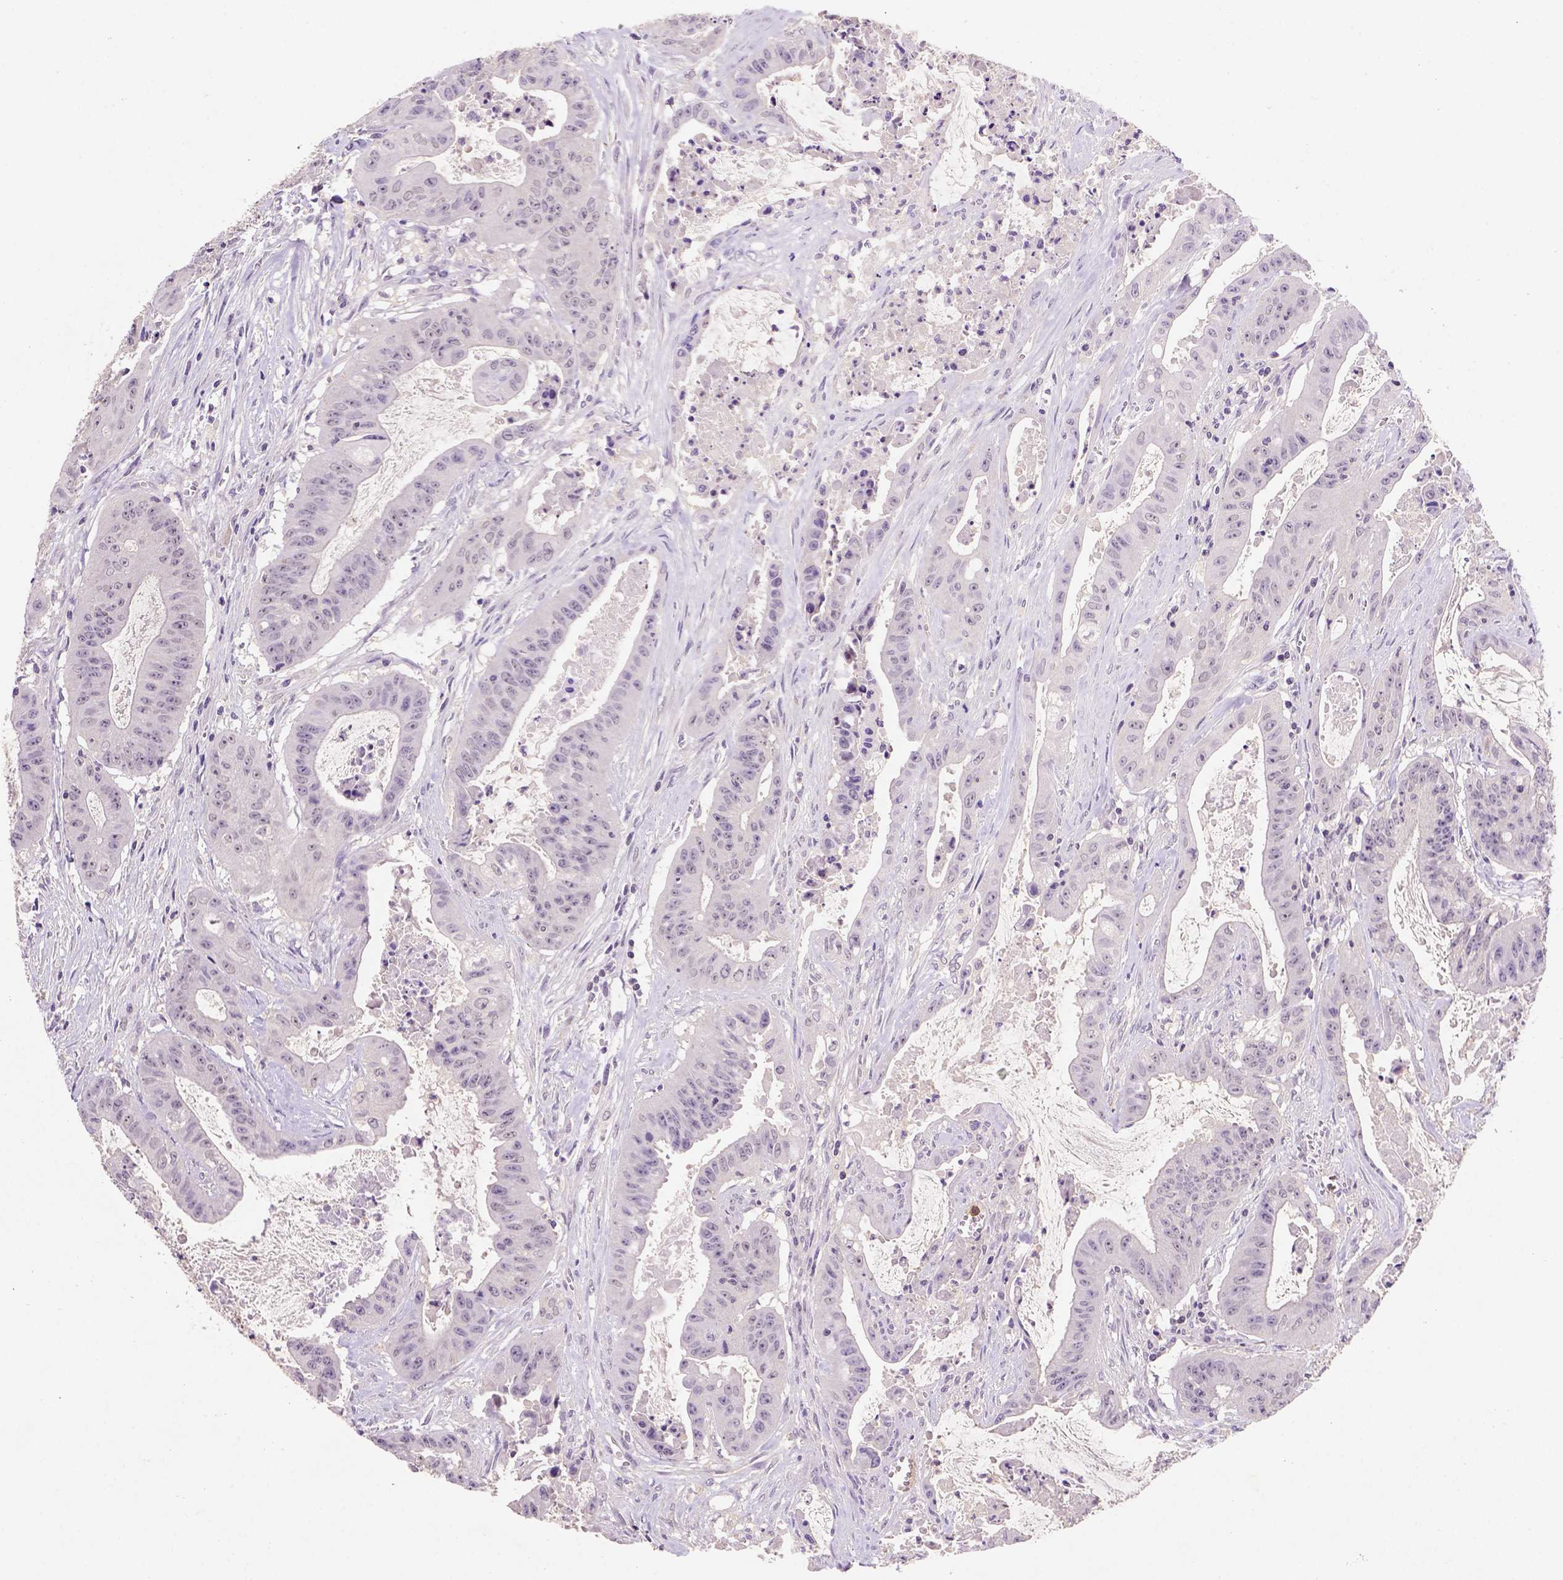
{"staining": {"intensity": "weak", "quantity": "25%-75%", "location": "nuclear"}, "tissue": "colorectal cancer", "cell_type": "Tumor cells", "image_type": "cancer", "snomed": [{"axis": "morphology", "description": "Adenocarcinoma, NOS"}, {"axis": "topography", "description": "Colon"}], "caption": "Human colorectal cancer (adenocarcinoma) stained for a protein (brown) shows weak nuclear positive staining in approximately 25%-75% of tumor cells.", "gene": "SCML4", "patient": {"sex": "male", "age": 33}}